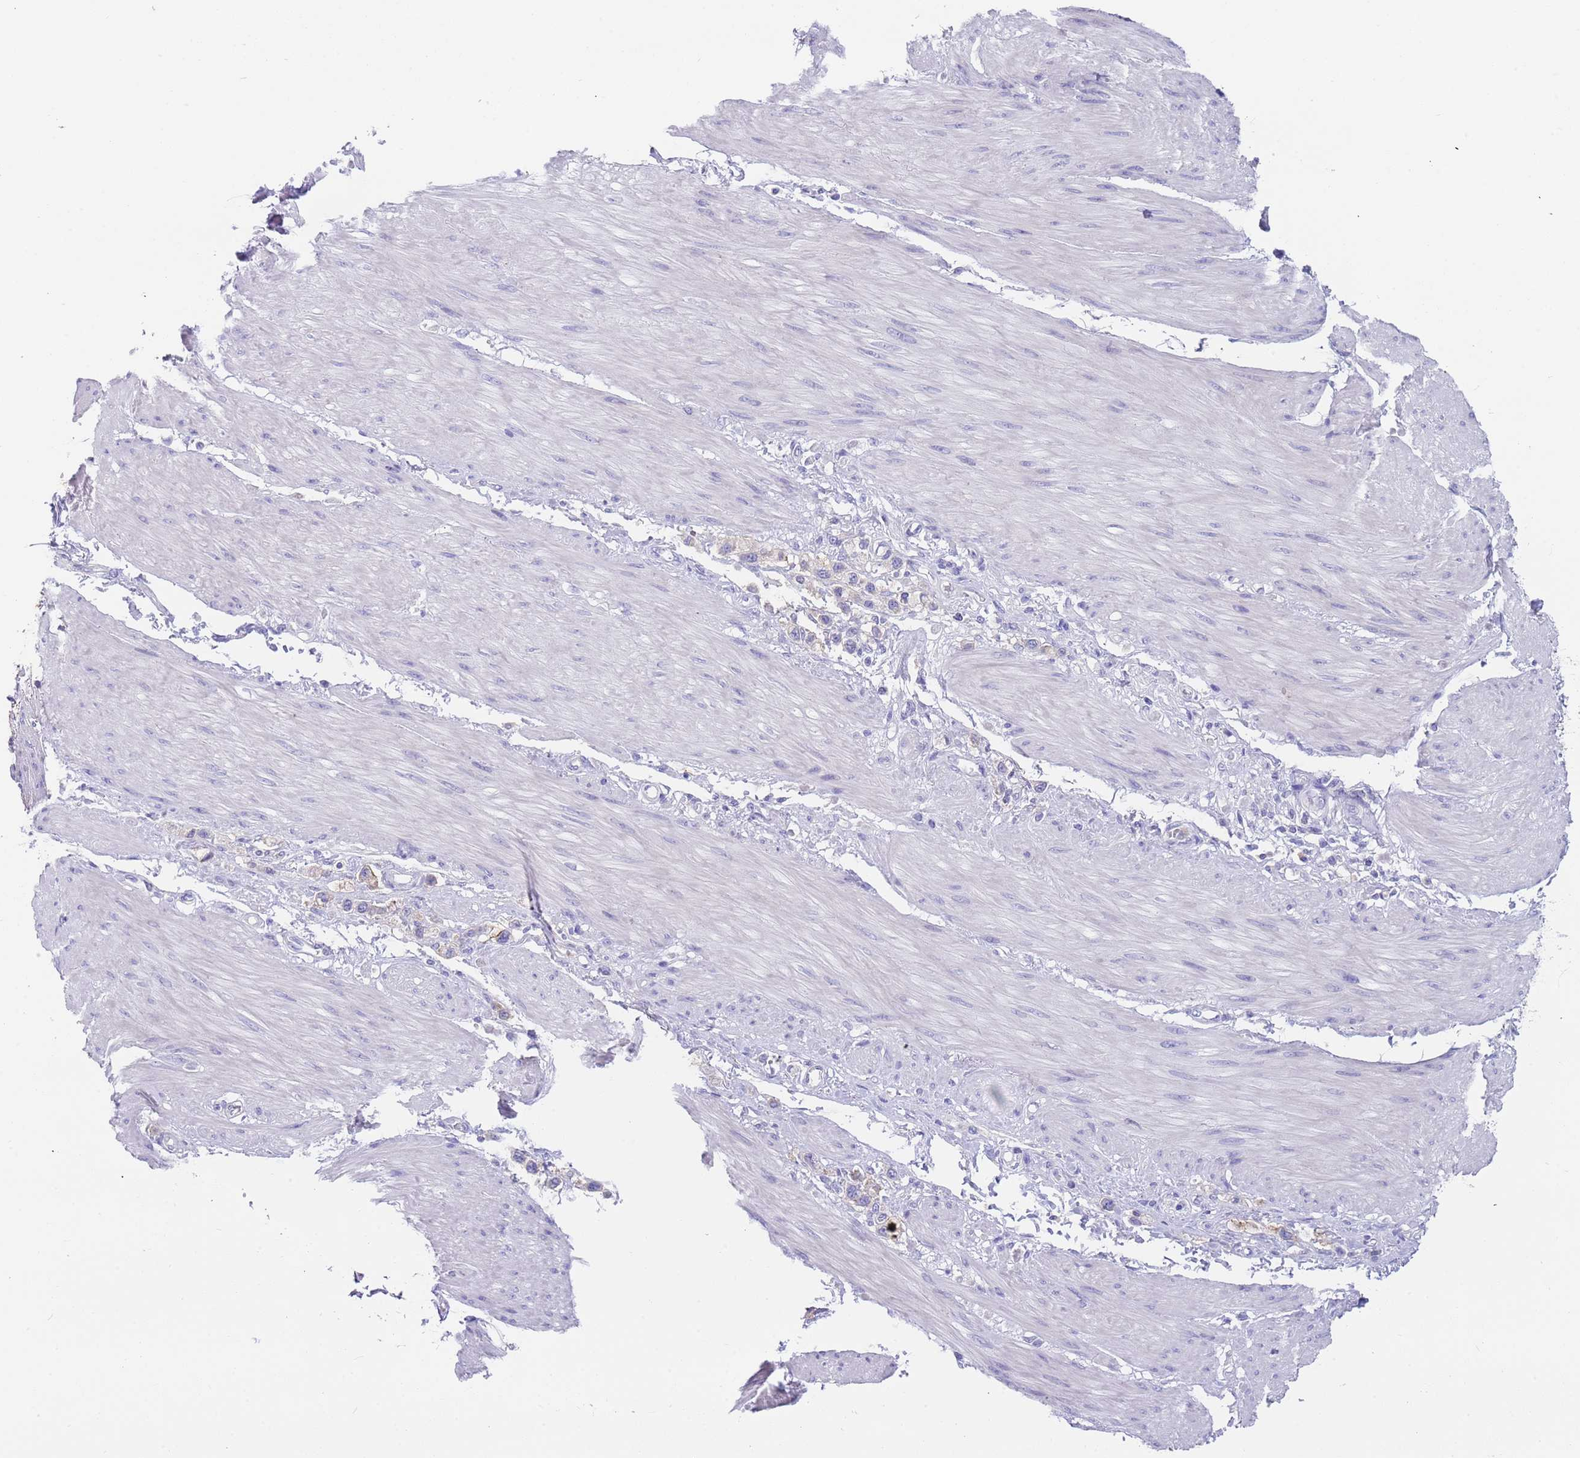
{"staining": {"intensity": "negative", "quantity": "none", "location": "none"}, "tissue": "stomach cancer", "cell_type": "Tumor cells", "image_type": "cancer", "snomed": [{"axis": "morphology", "description": "Adenocarcinoma, NOS"}, {"axis": "topography", "description": "Stomach"}], "caption": "DAB immunohistochemical staining of stomach cancer (adenocarcinoma) reveals no significant expression in tumor cells.", "gene": "TYW1", "patient": {"sex": "female", "age": 65}}